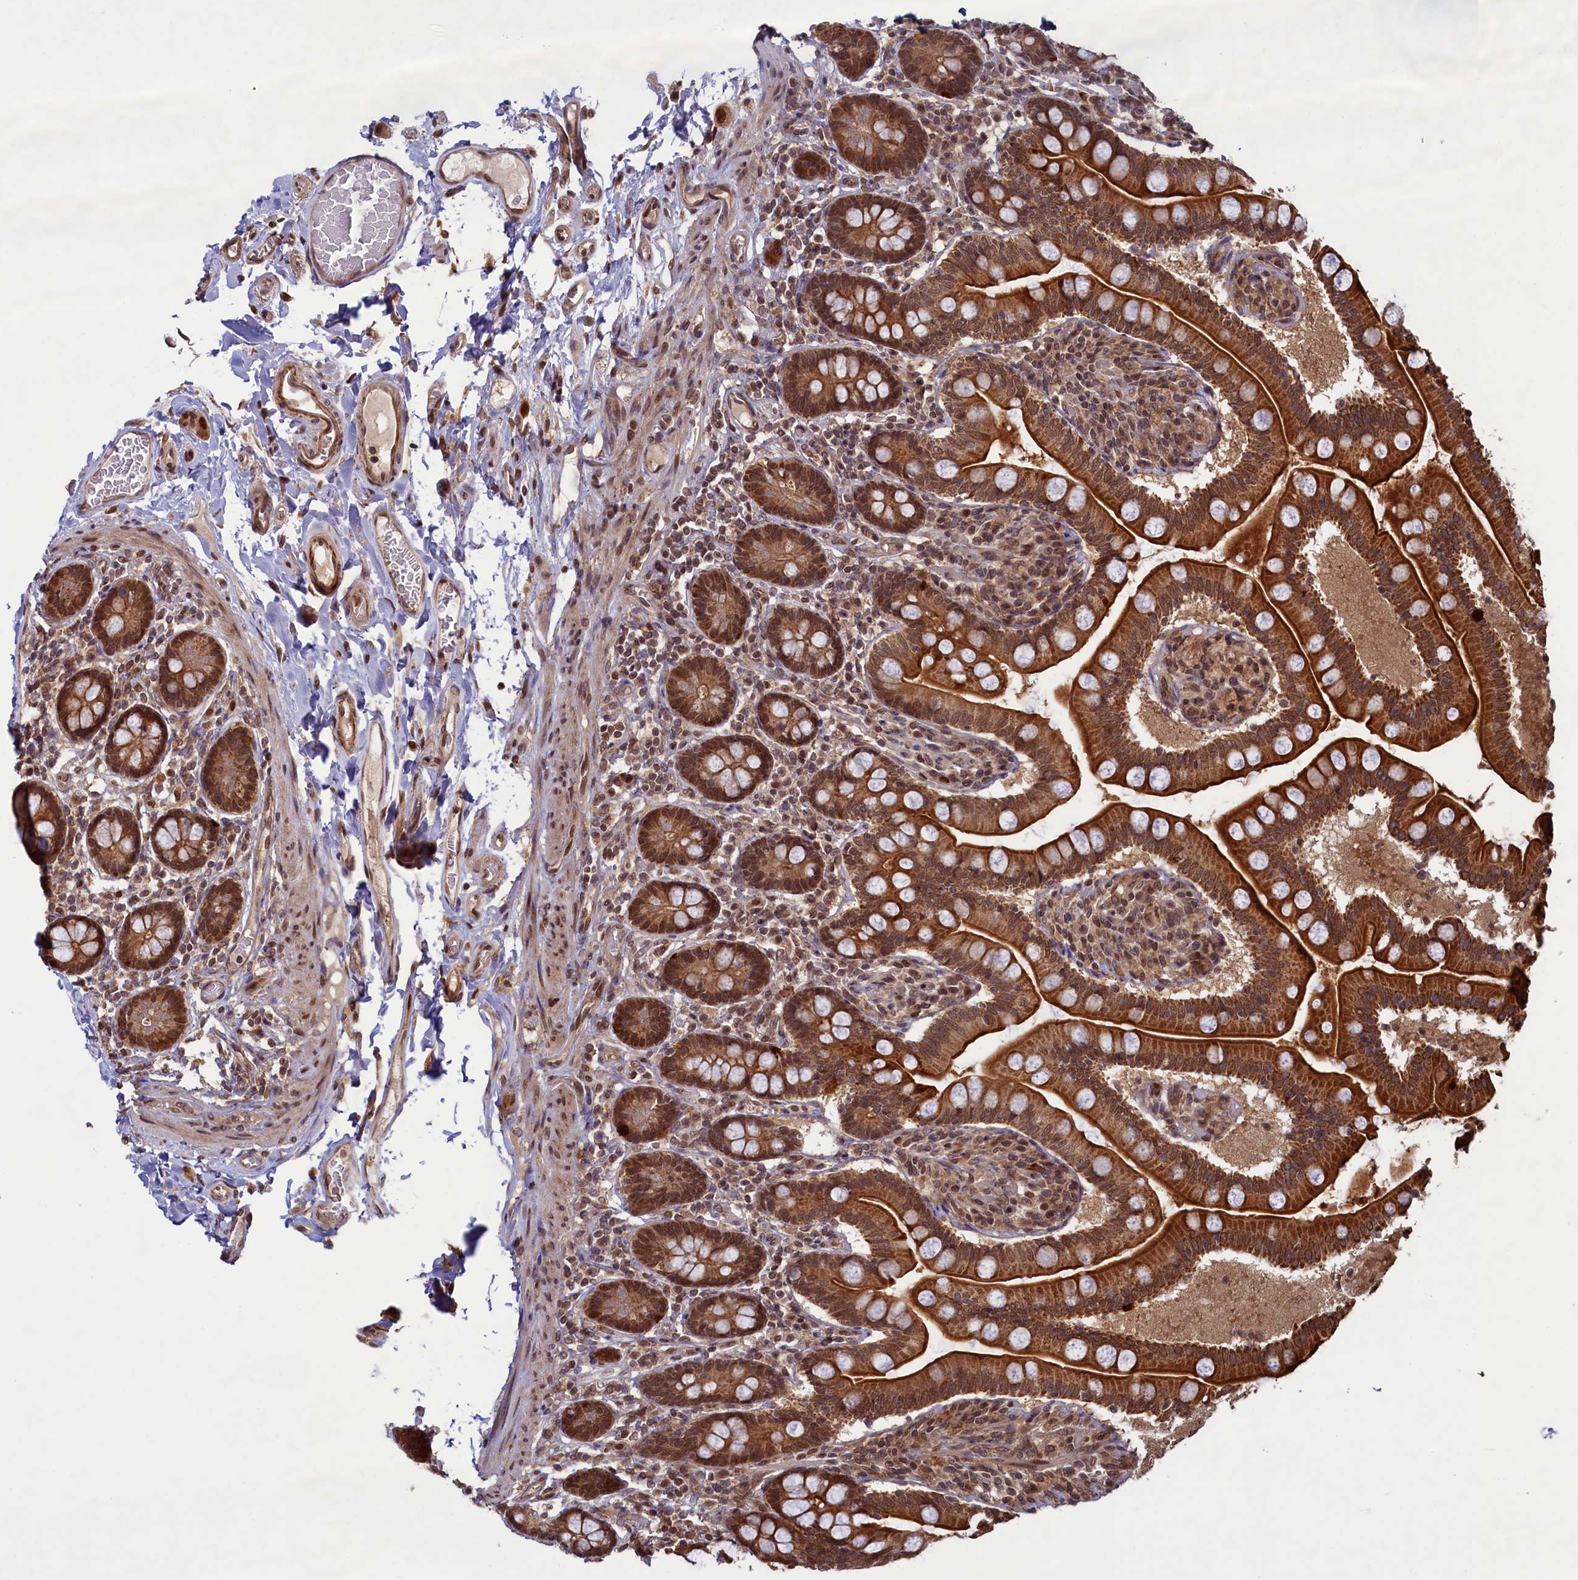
{"staining": {"intensity": "strong", "quantity": ">75%", "location": "cytoplasmic/membranous,nuclear"}, "tissue": "small intestine", "cell_type": "Glandular cells", "image_type": "normal", "snomed": [{"axis": "morphology", "description": "Normal tissue, NOS"}, {"axis": "topography", "description": "Small intestine"}], "caption": "Unremarkable small intestine was stained to show a protein in brown. There is high levels of strong cytoplasmic/membranous,nuclear staining in about >75% of glandular cells. The staining was performed using DAB (3,3'-diaminobenzidine) to visualize the protein expression in brown, while the nuclei were stained in blue with hematoxylin (Magnification: 20x).", "gene": "NAE1", "patient": {"sex": "female", "age": 64}}